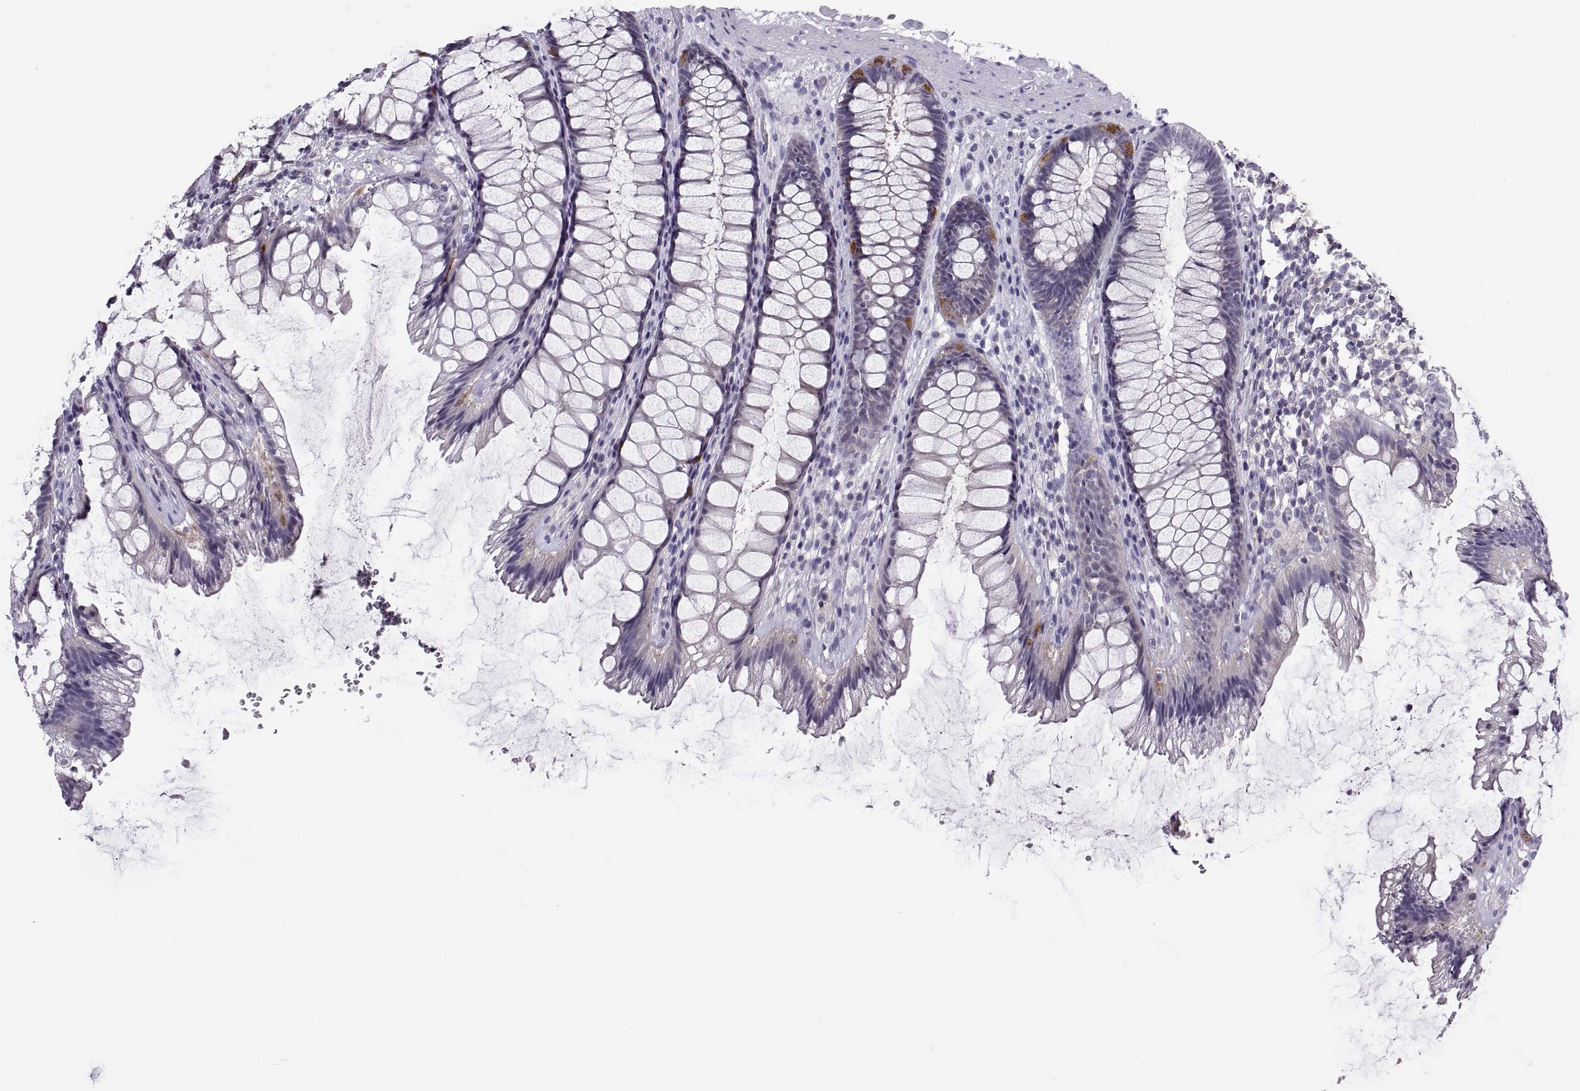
{"staining": {"intensity": "moderate", "quantity": "<25%", "location": "cytoplasmic/membranous"}, "tissue": "rectum", "cell_type": "Glandular cells", "image_type": "normal", "snomed": [{"axis": "morphology", "description": "Normal tissue, NOS"}, {"axis": "topography", "description": "Rectum"}], "caption": "Protein staining shows moderate cytoplasmic/membranous positivity in approximately <25% of glandular cells in normal rectum.", "gene": "TTC21A", "patient": {"sex": "male", "age": 72}}